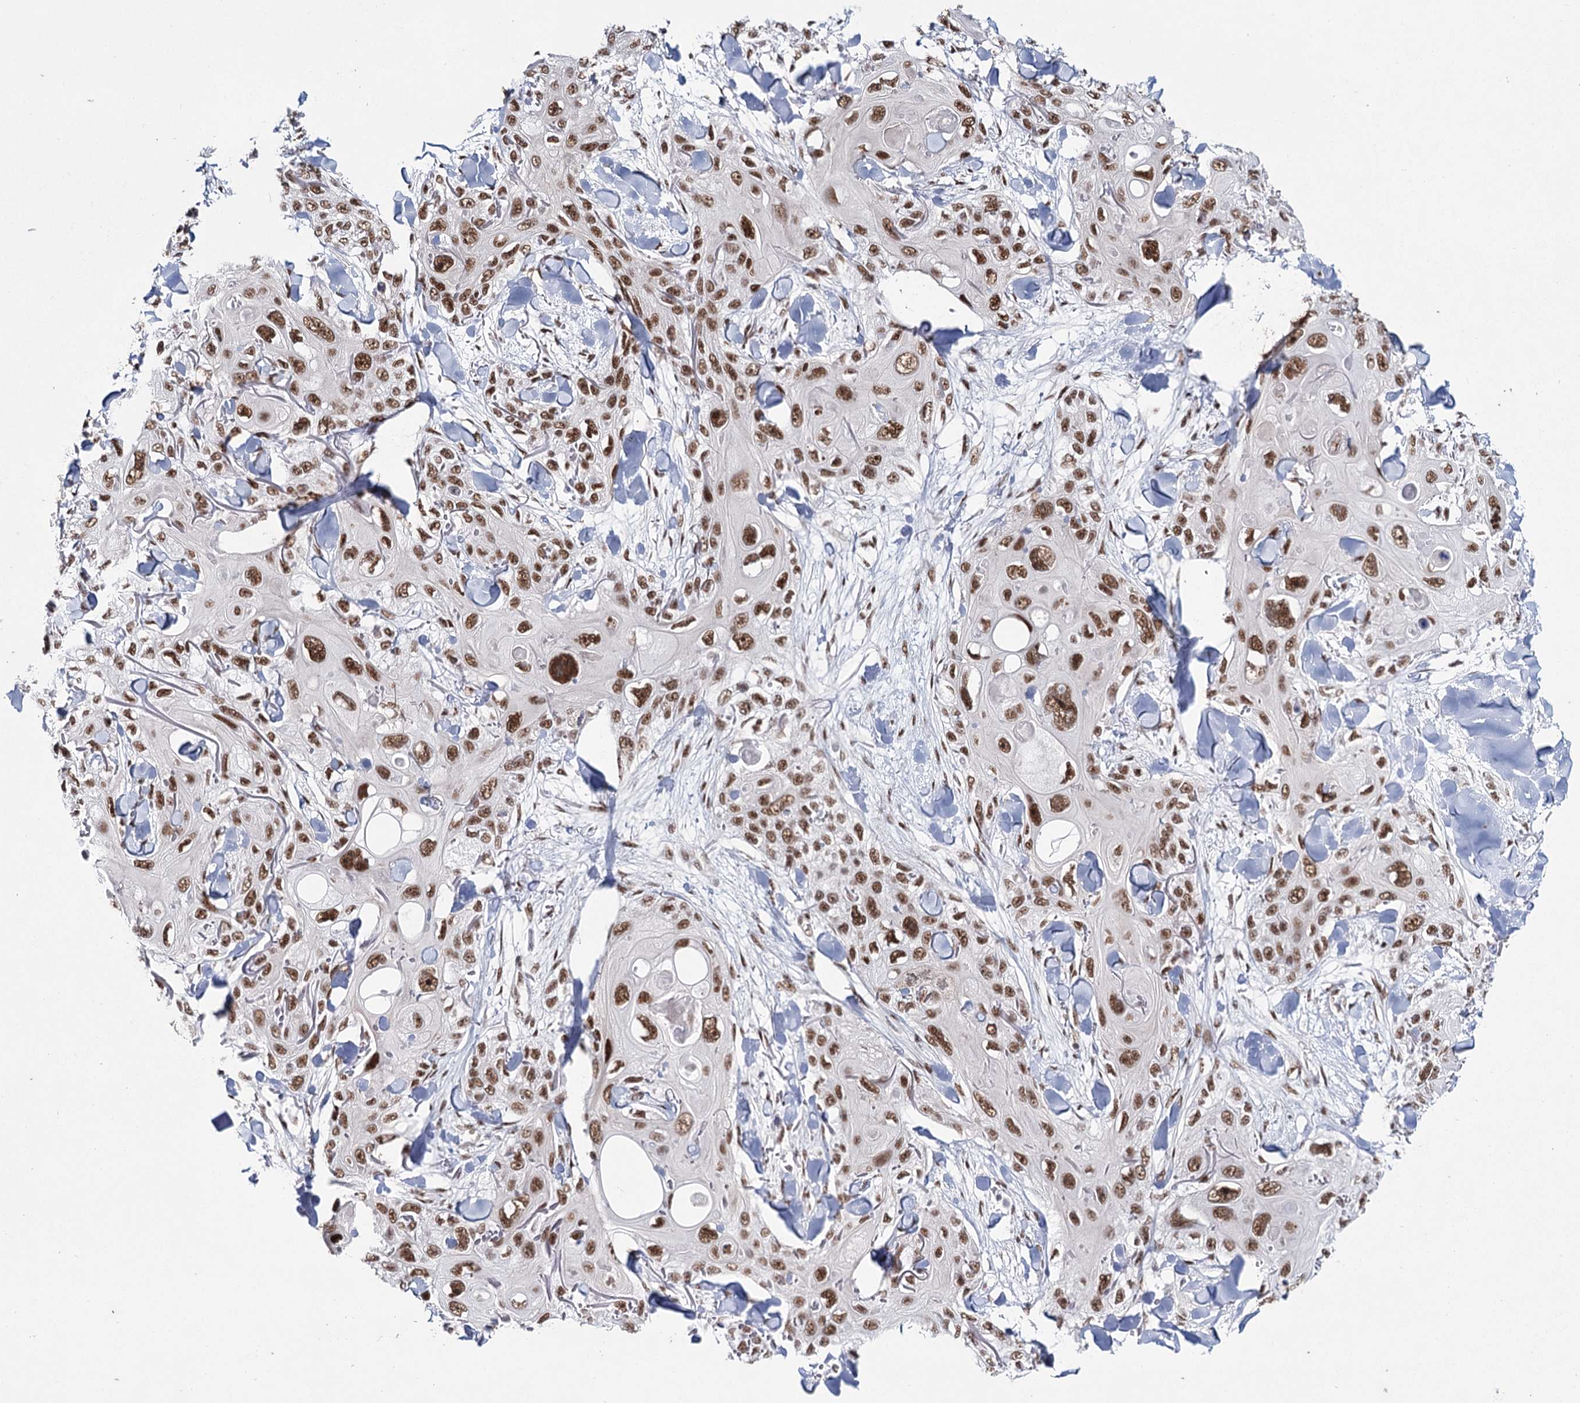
{"staining": {"intensity": "strong", "quantity": ">75%", "location": "nuclear"}, "tissue": "skin cancer", "cell_type": "Tumor cells", "image_type": "cancer", "snomed": [{"axis": "morphology", "description": "Normal tissue, NOS"}, {"axis": "morphology", "description": "Squamous cell carcinoma, NOS"}, {"axis": "topography", "description": "Skin"}], "caption": "Brown immunohistochemical staining in human squamous cell carcinoma (skin) demonstrates strong nuclear staining in approximately >75% of tumor cells. The staining is performed using DAB brown chromogen to label protein expression. The nuclei are counter-stained blue using hematoxylin.", "gene": "SCAF8", "patient": {"sex": "male", "age": 72}}